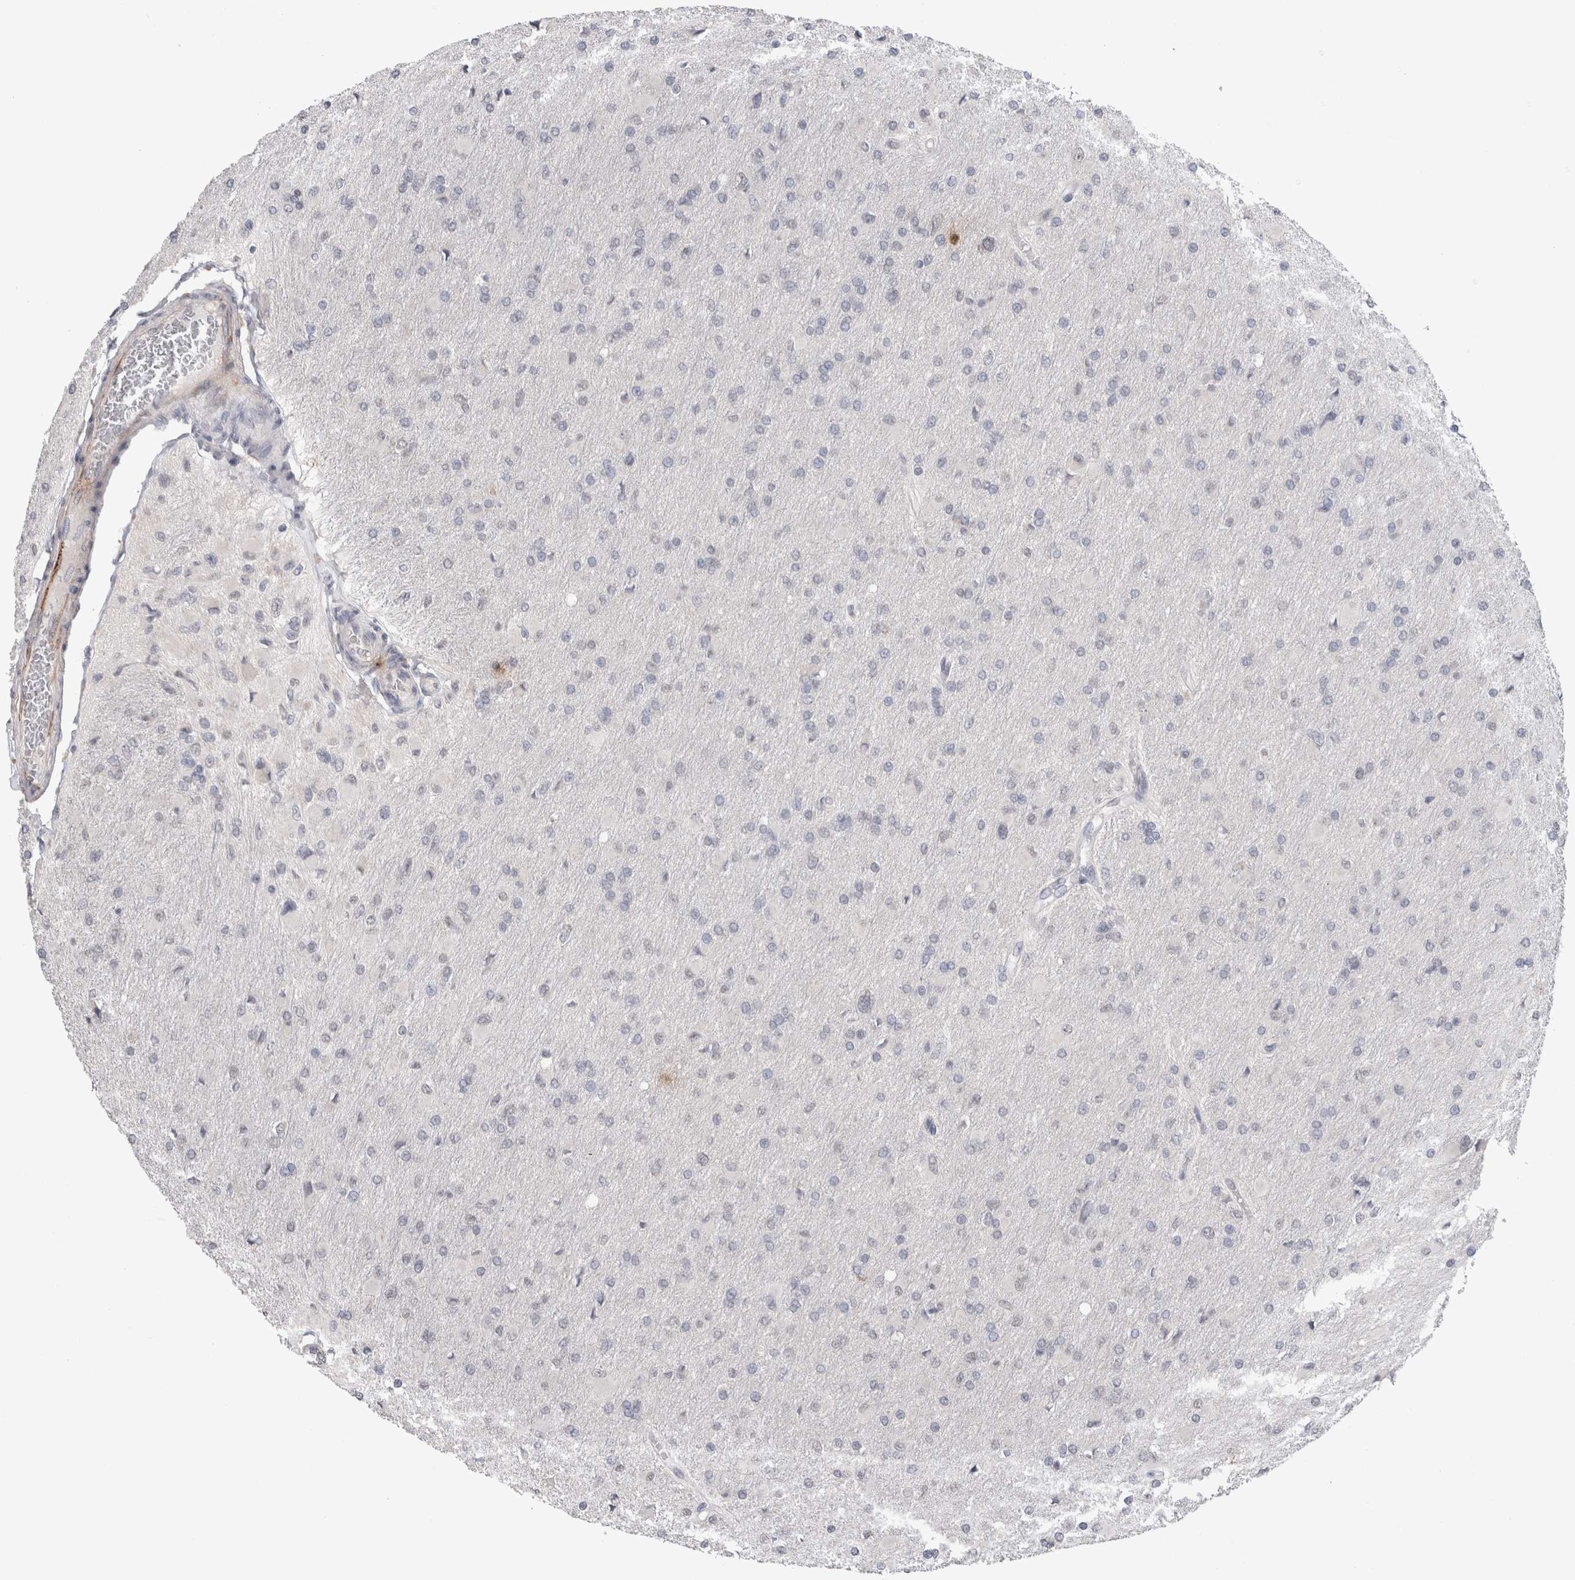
{"staining": {"intensity": "negative", "quantity": "none", "location": "none"}, "tissue": "glioma", "cell_type": "Tumor cells", "image_type": "cancer", "snomed": [{"axis": "morphology", "description": "Glioma, malignant, High grade"}, {"axis": "topography", "description": "Cerebral cortex"}], "caption": "DAB immunohistochemical staining of malignant high-grade glioma reveals no significant staining in tumor cells. (DAB (3,3'-diaminobenzidine) IHC, high magnification).", "gene": "CDH13", "patient": {"sex": "female", "age": 36}}